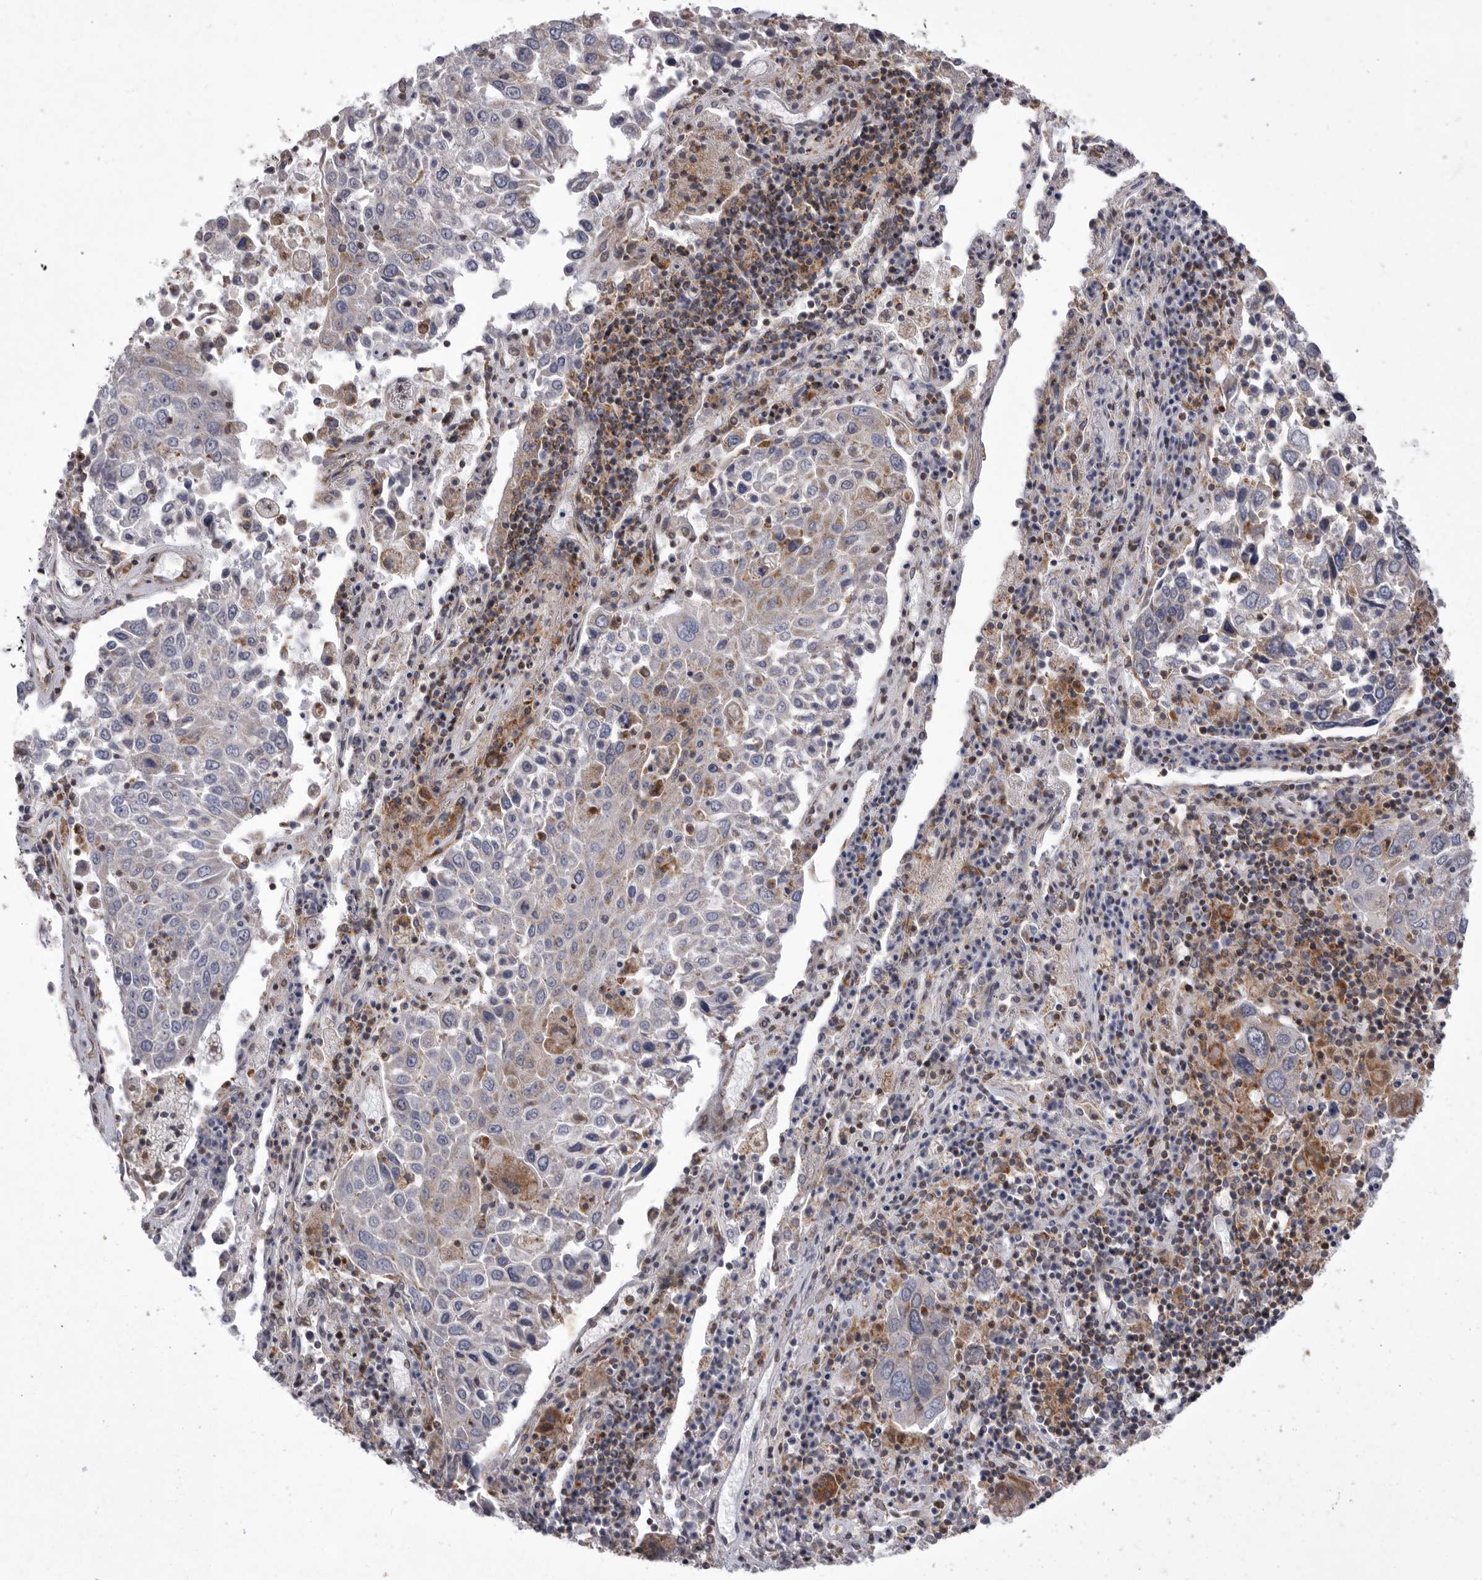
{"staining": {"intensity": "negative", "quantity": "none", "location": "none"}, "tissue": "lung cancer", "cell_type": "Tumor cells", "image_type": "cancer", "snomed": [{"axis": "morphology", "description": "Squamous cell carcinoma, NOS"}, {"axis": "topography", "description": "Lung"}], "caption": "DAB (3,3'-diaminobenzidine) immunohistochemical staining of human squamous cell carcinoma (lung) shows no significant staining in tumor cells.", "gene": "MPZL1", "patient": {"sex": "male", "age": 65}}